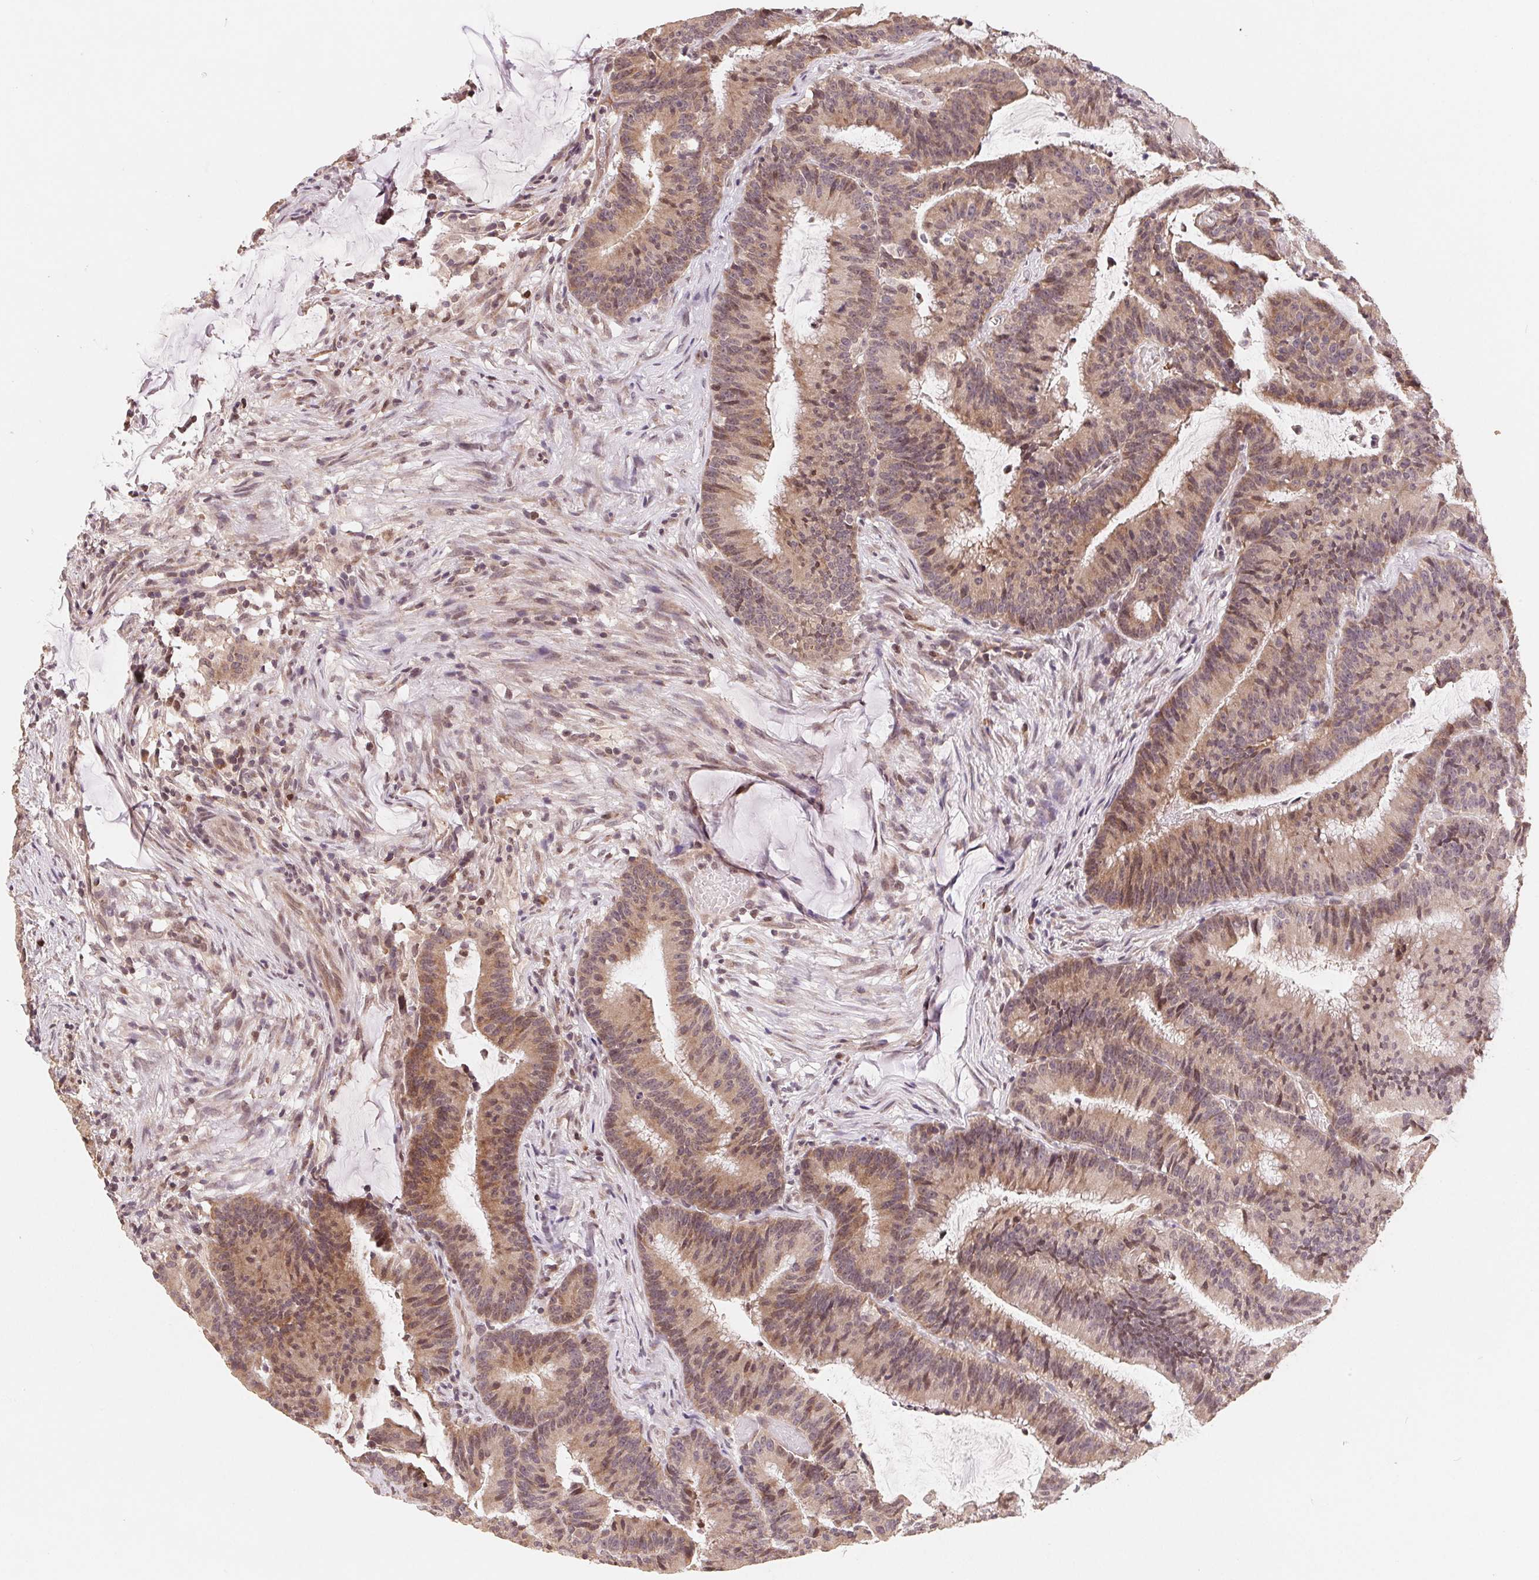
{"staining": {"intensity": "moderate", "quantity": ">75%", "location": "cytoplasmic/membranous"}, "tissue": "colorectal cancer", "cell_type": "Tumor cells", "image_type": "cancer", "snomed": [{"axis": "morphology", "description": "Adenocarcinoma, NOS"}, {"axis": "topography", "description": "Colon"}], "caption": "Tumor cells reveal medium levels of moderate cytoplasmic/membranous positivity in about >75% of cells in human colorectal cancer. The staining was performed using DAB, with brown indicating positive protein expression. Nuclei are stained blue with hematoxylin.", "gene": "HMGN3", "patient": {"sex": "female", "age": 78}}